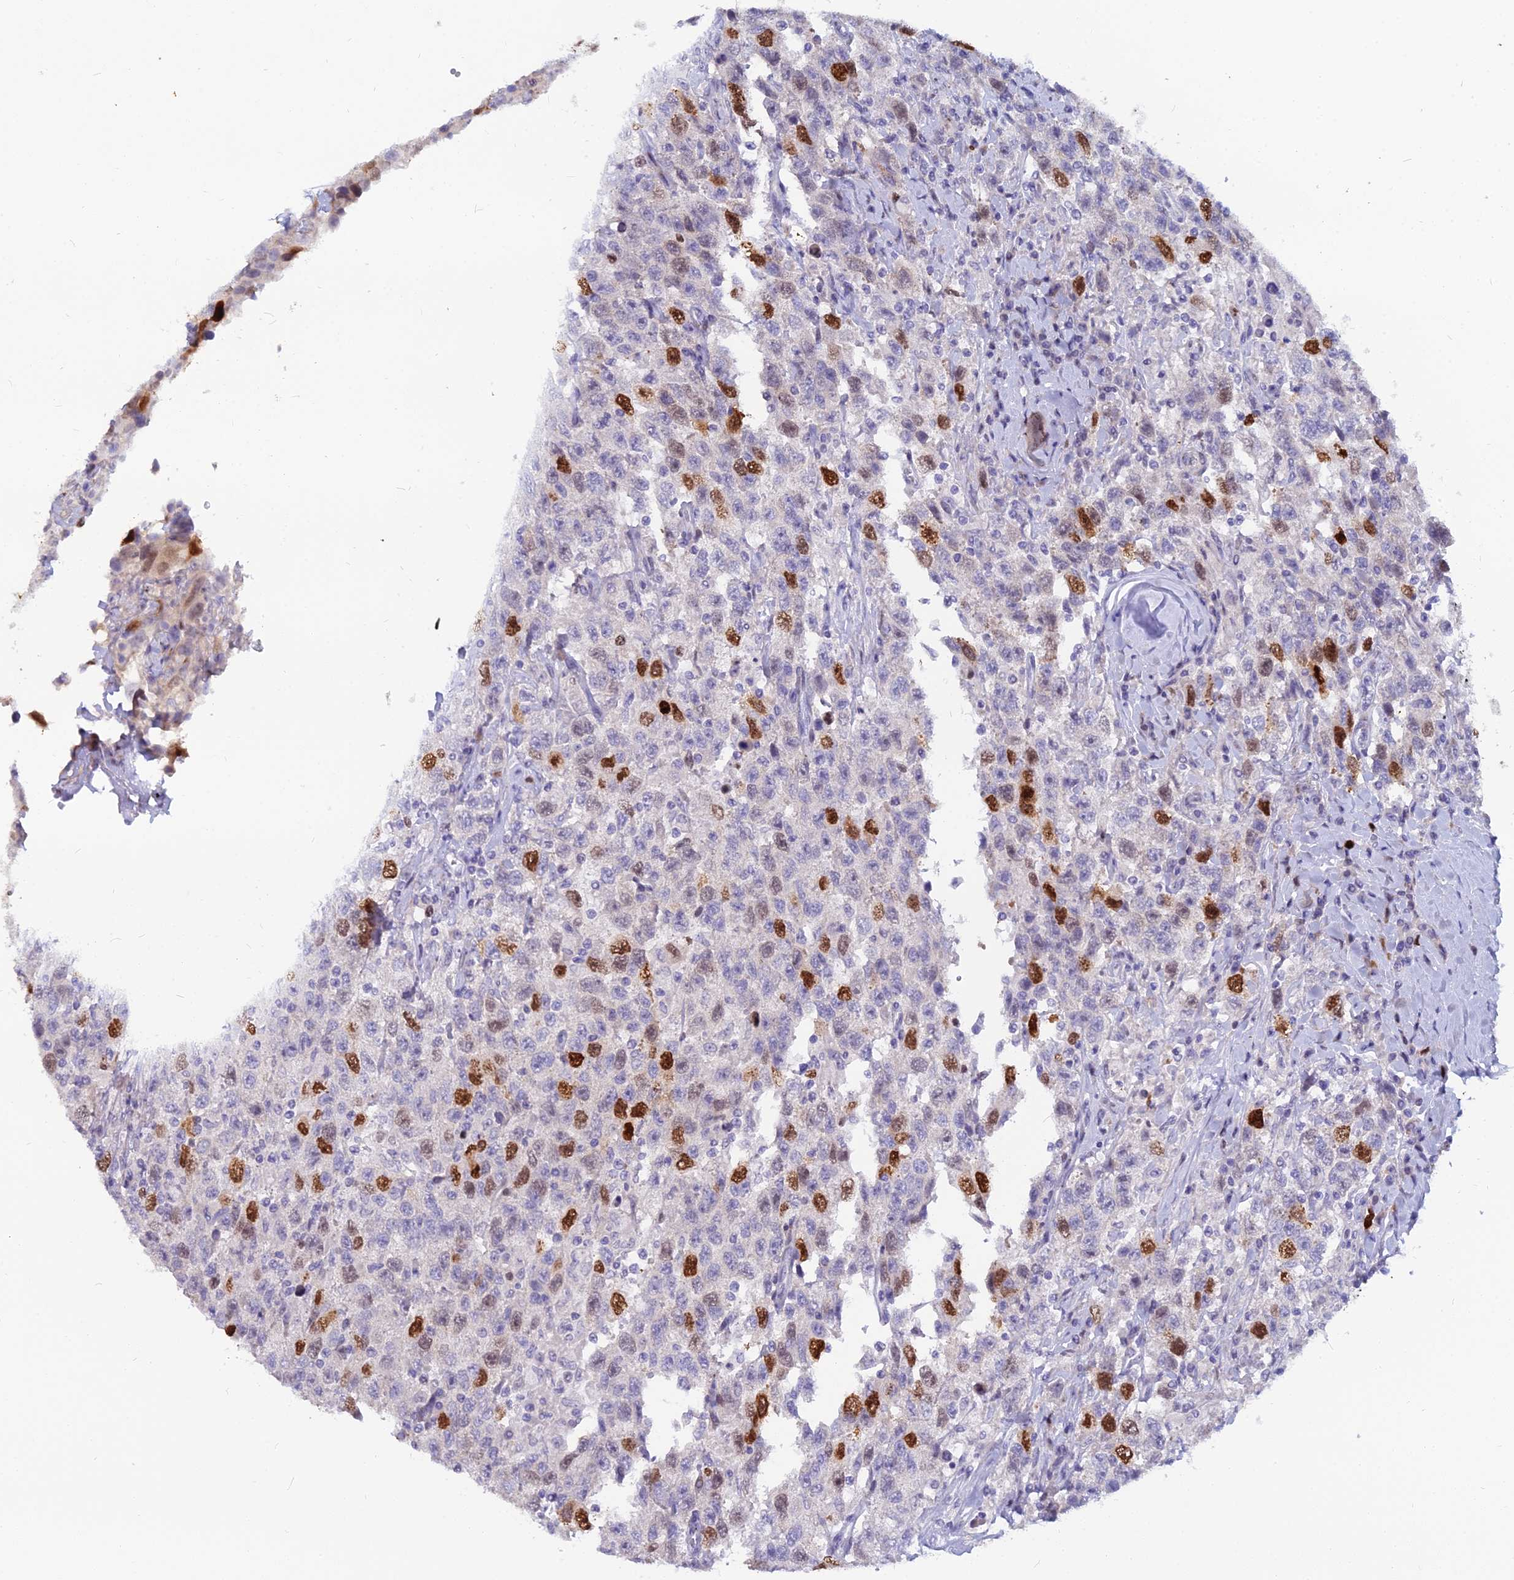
{"staining": {"intensity": "strong", "quantity": "<25%", "location": "nuclear"}, "tissue": "testis cancer", "cell_type": "Tumor cells", "image_type": "cancer", "snomed": [{"axis": "morphology", "description": "Seminoma, NOS"}, {"axis": "topography", "description": "Testis"}], "caption": "IHC of human seminoma (testis) displays medium levels of strong nuclear staining in about <25% of tumor cells.", "gene": "NUSAP1", "patient": {"sex": "male", "age": 65}}